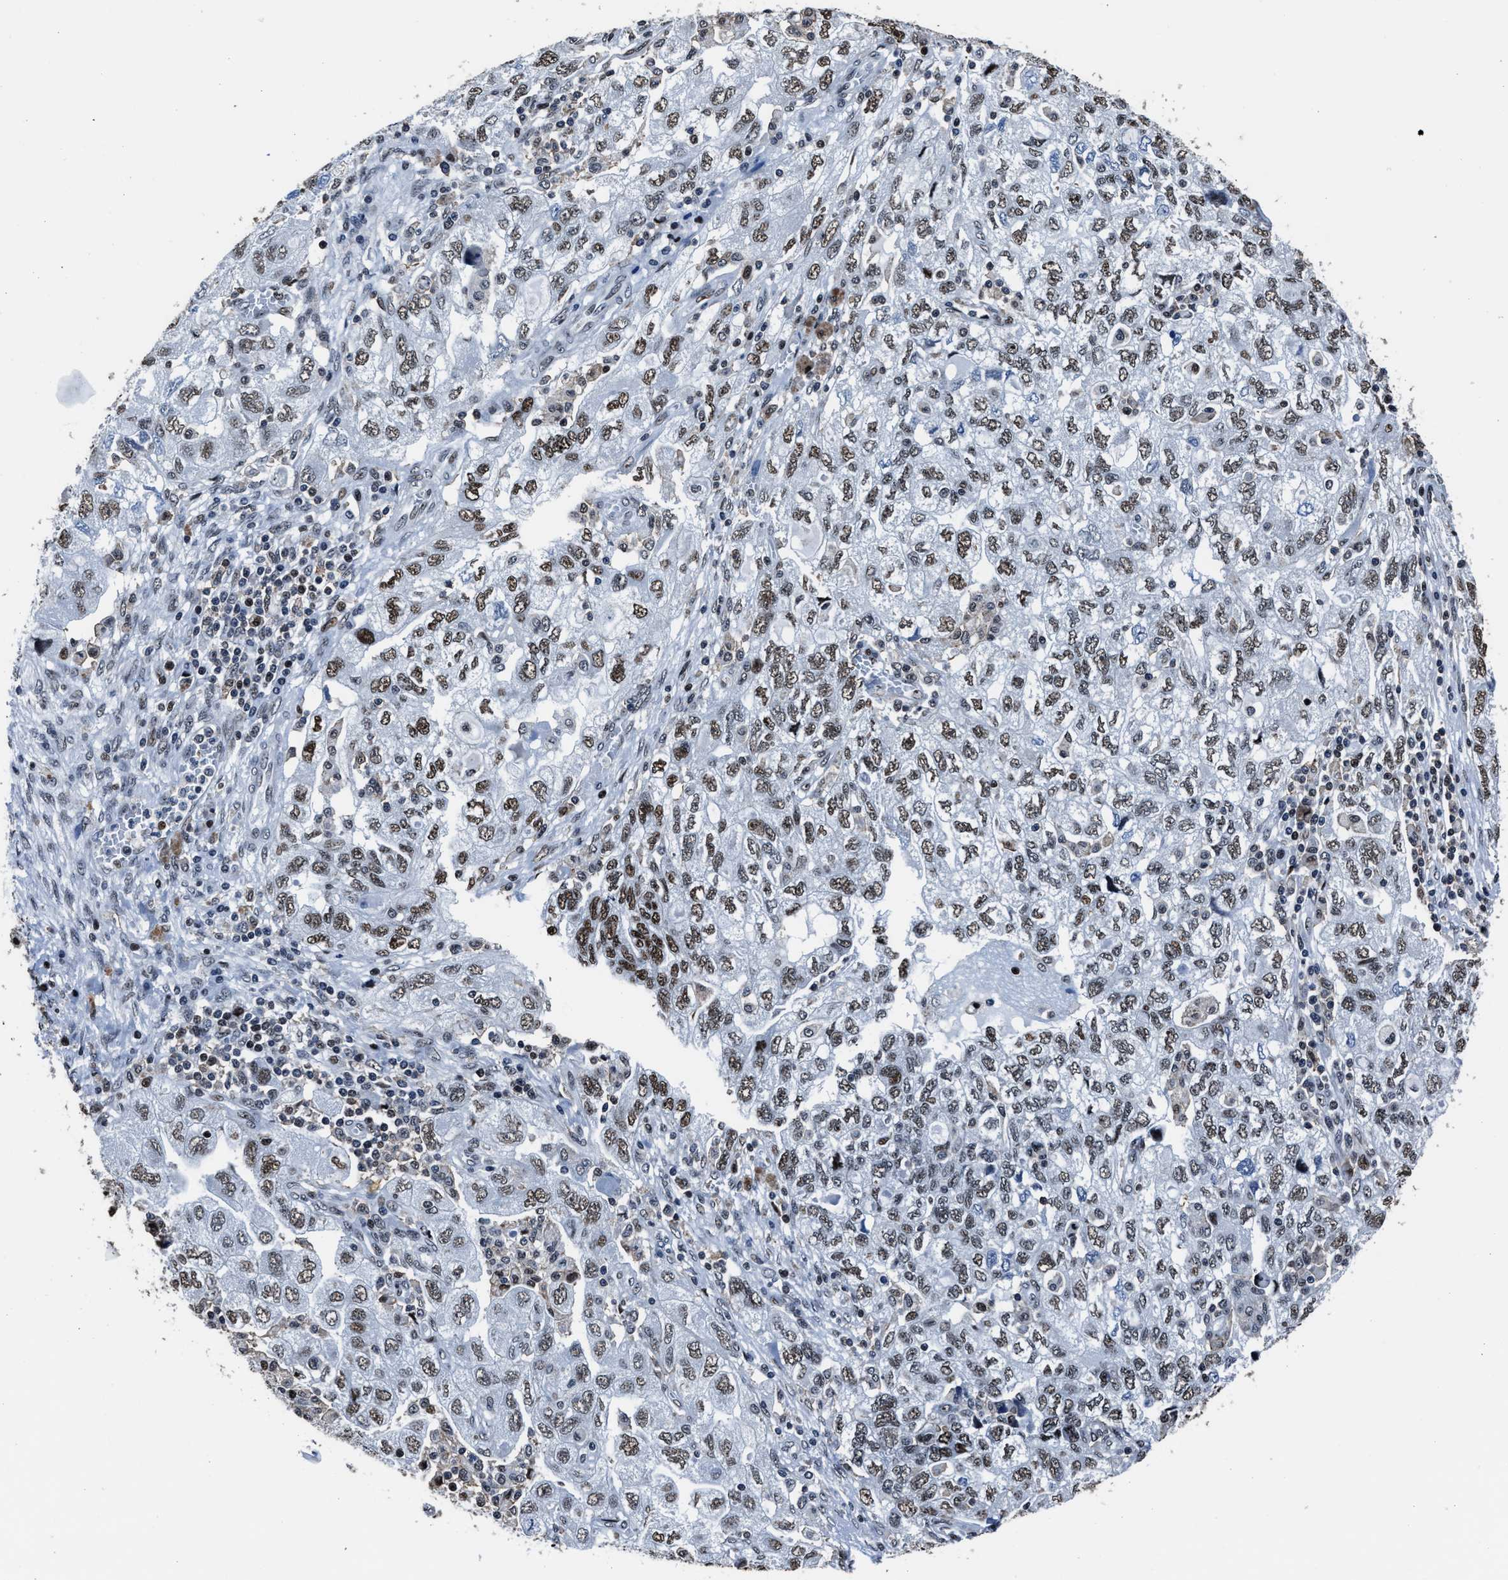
{"staining": {"intensity": "weak", "quantity": ">75%", "location": "nuclear"}, "tissue": "ovarian cancer", "cell_type": "Tumor cells", "image_type": "cancer", "snomed": [{"axis": "morphology", "description": "Carcinoma, NOS"}, {"axis": "morphology", "description": "Cystadenocarcinoma, serous, NOS"}, {"axis": "topography", "description": "Ovary"}], "caption": "Immunohistochemical staining of human ovarian cancer (serous cystadenocarcinoma) reveals low levels of weak nuclear protein expression in approximately >75% of tumor cells. (DAB (3,3'-diaminobenzidine) = brown stain, brightfield microscopy at high magnification).", "gene": "PPIE", "patient": {"sex": "female", "age": 69}}